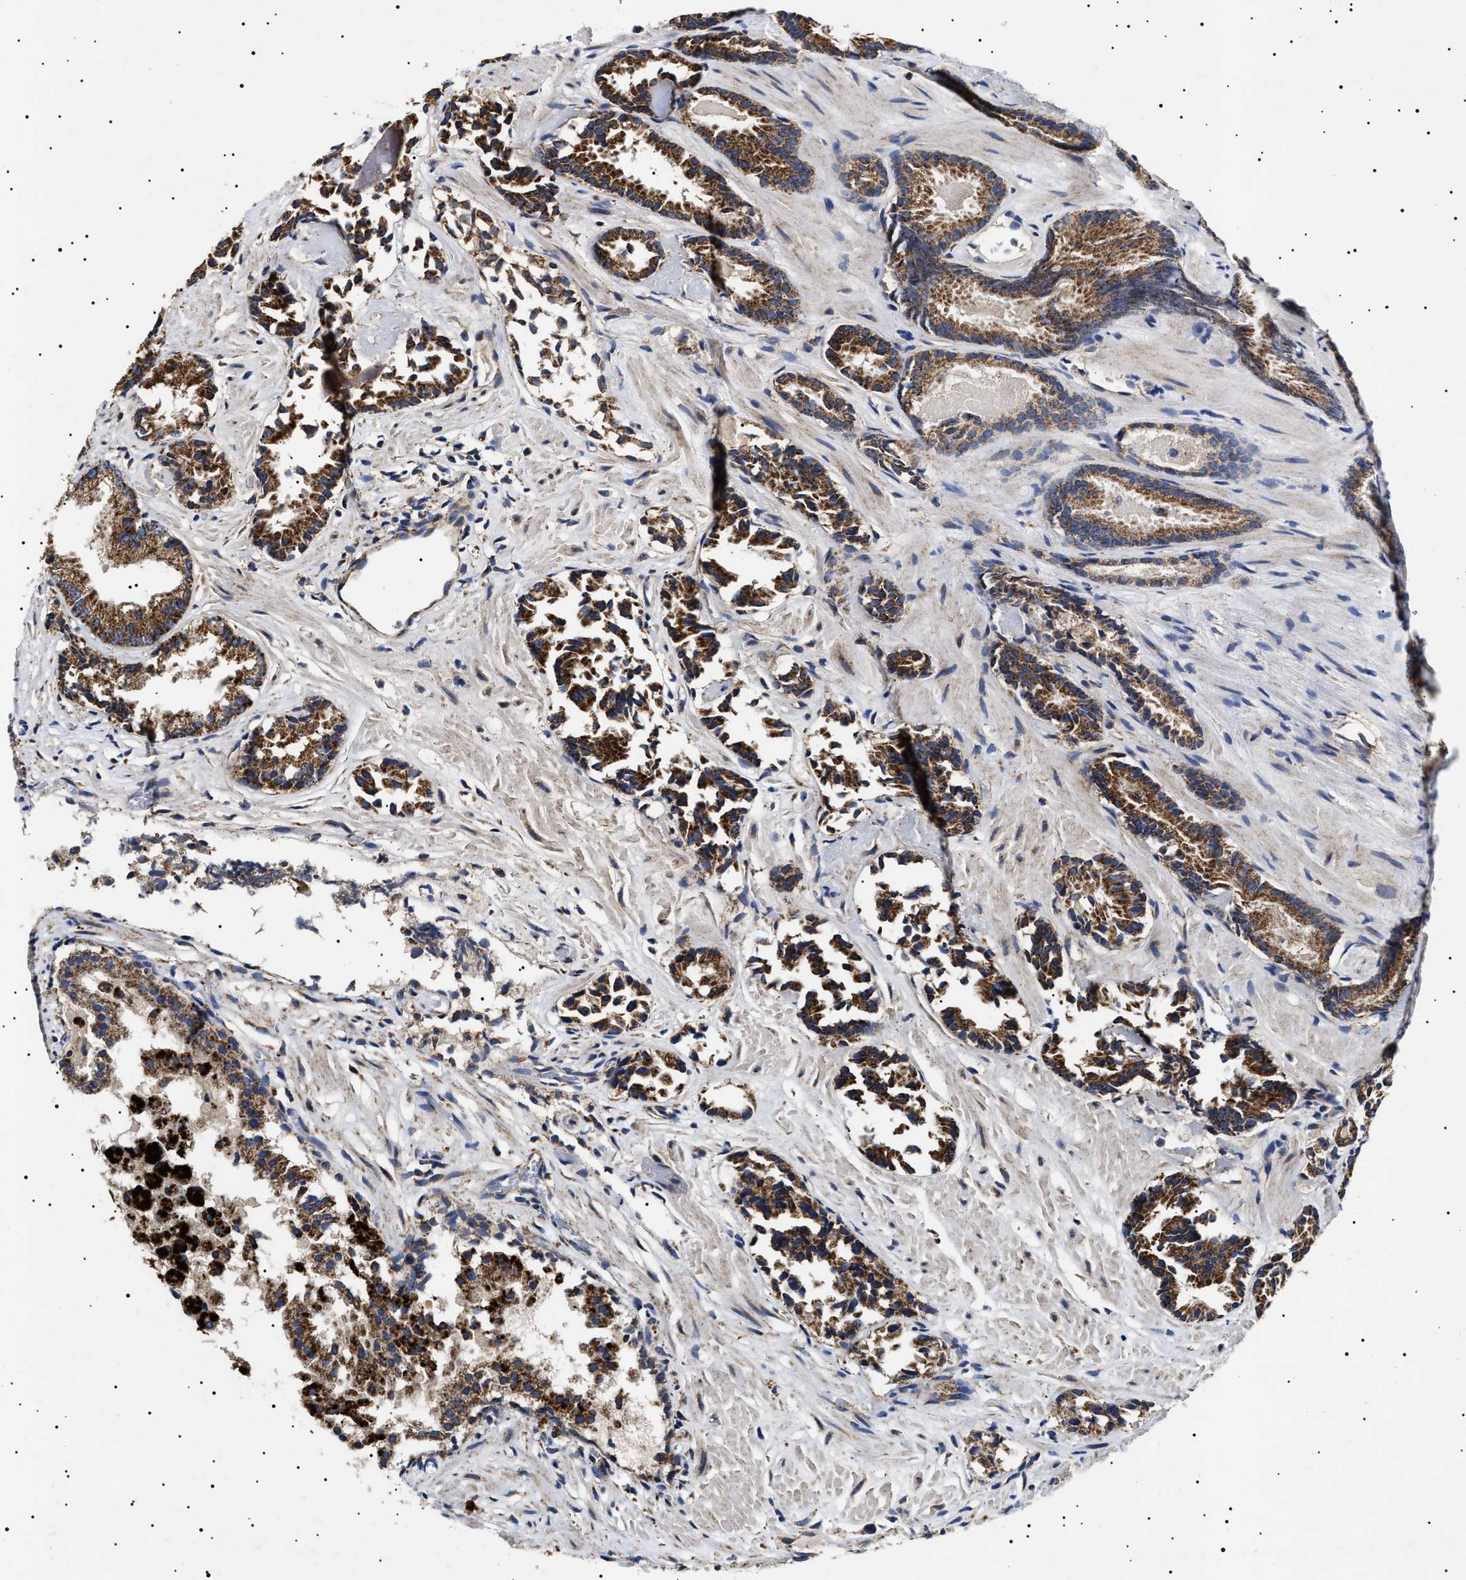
{"staining": {"intensity": "strong", "quantity": ">75%", "location": "cytoplasmic/membranous"}, "tissue": "prostate cancer", "cell_type": "Tumor cells", "image_type": "cancer", "snomed": [{"axis": "morphology", "description": "Adenocarcinoma, Low grade"}, {"axis": "topography", "description": "Prostate"}], "caption": "Prostate adenocarcinoma (low-grade) stained with a brown dye shows strong cytoplasmic/membranous positive expression in about >75% of tumor cells.", "gene": "CHRDL2", "patient": {"sex": "male", "age": 51}}